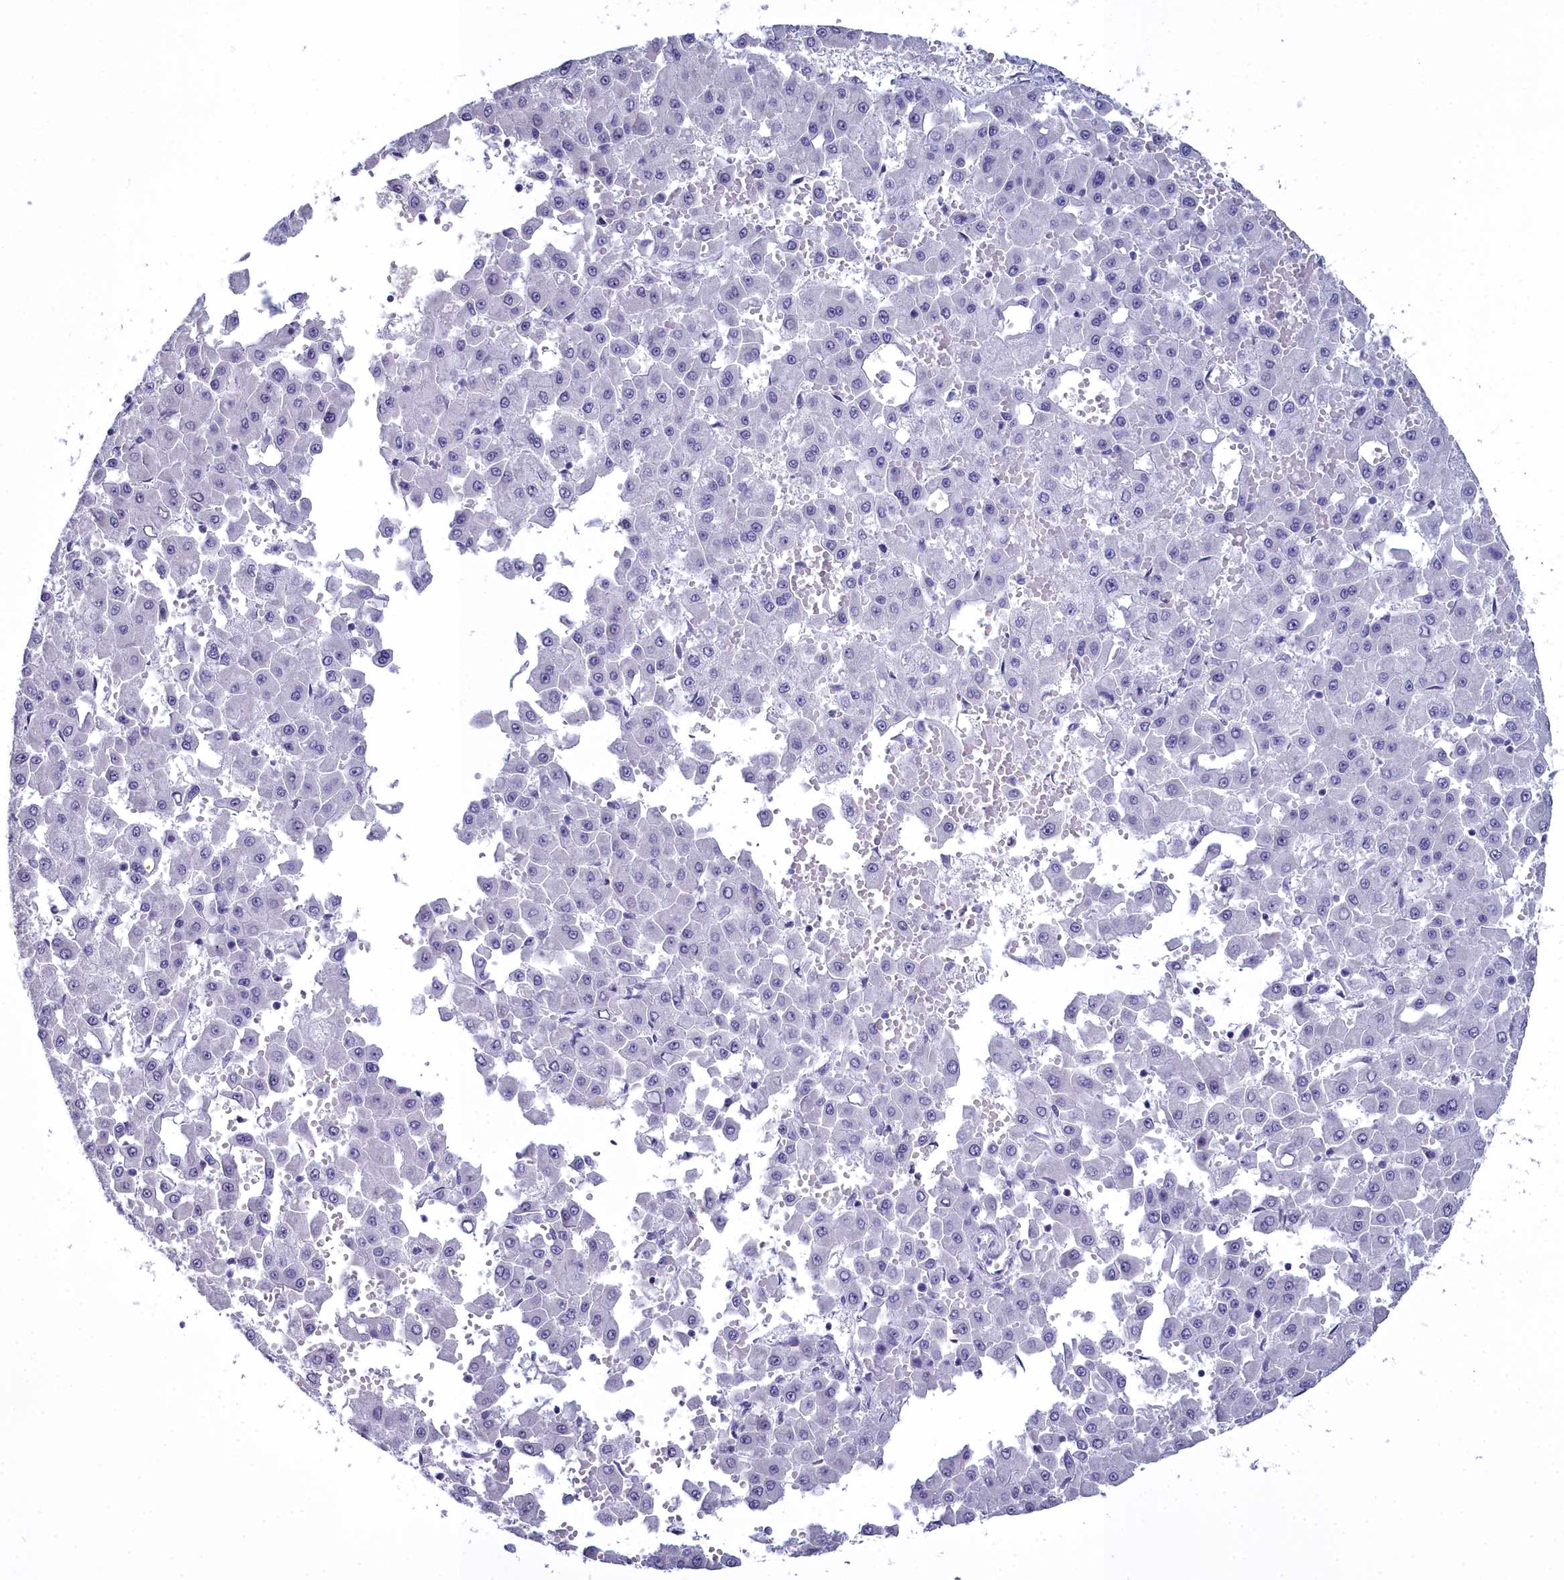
{"staining": {"intensity": "negative", "quantity": "none", "location": "none"}, "tissue": "liver cancer", "cell_type": "Tumor cells", "image_type": "cancer", "snomed": [{"axis": "morphology", "description": "Carcinoma, Hepatocellular, NOS"}, {"axis": "topography", "description": "Liver"}], "caption": "Micrograph shows no protein staining in tumor cells of liver cancer tissue.", "gene": "MAP6", "patient": {"sex": "male", "age": 47}}